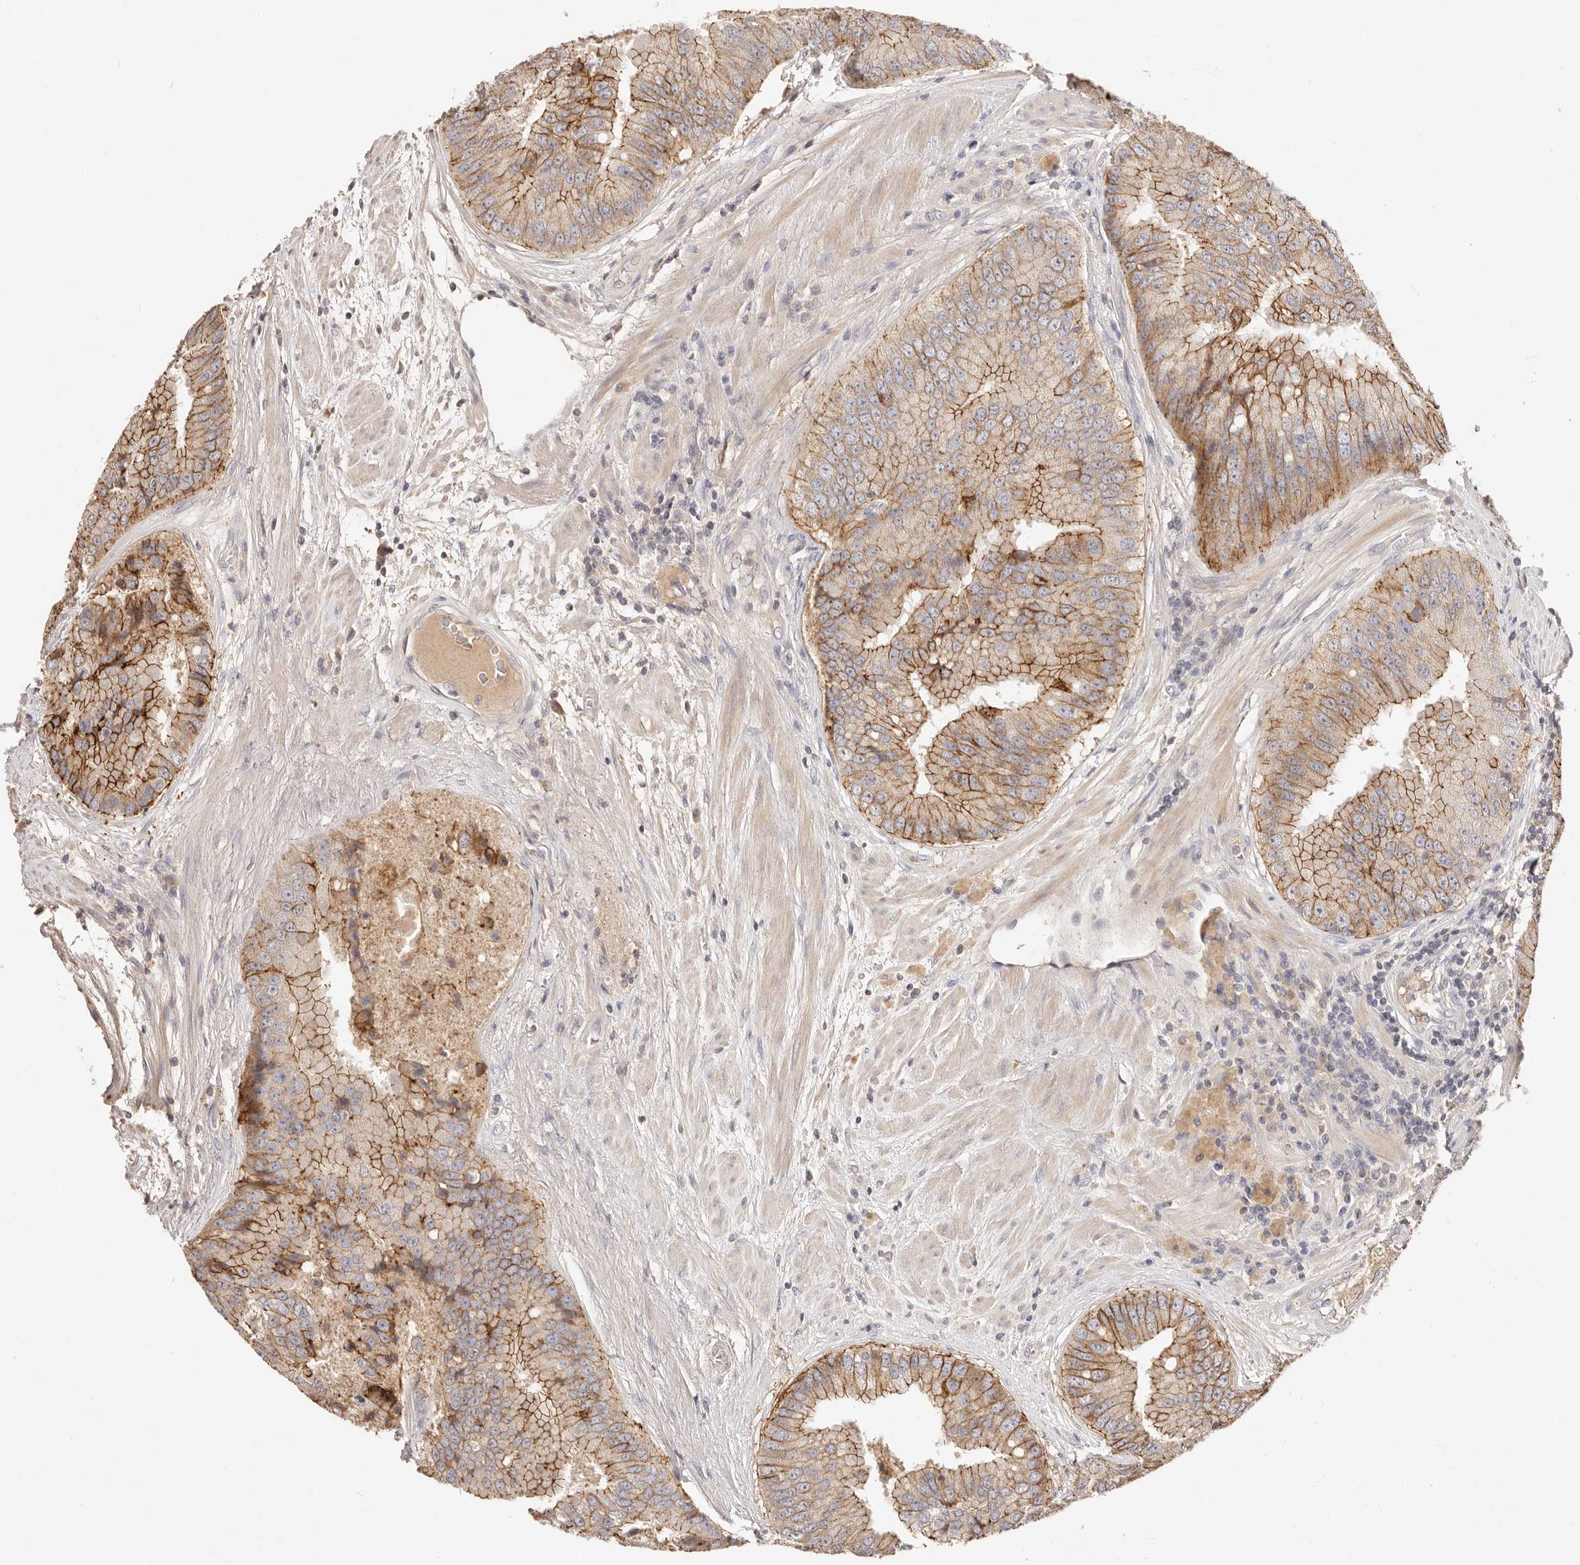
{"staining": {"intensity": "strong", "quantity": "25%-75%", "location": "cytoplasmic/membranous"}, "tissue": "prostate cancer", "cell_type": "Tumor cells", "image_type": "cancer", "snomed": [{"axis": "morphology", "description": "Adenocarcinoma, High grade"}, {"axis": "topography", "description": "Prostate"}], "caption": "A micrograph showing strong cytoplasmic/membranous staining in about 25%-75% of tumor cells in prostate cancer, as visualized by brown immunohistochemical staining.", "gene": "CXADR", "patient": {"sex": "male", "age": 70}}